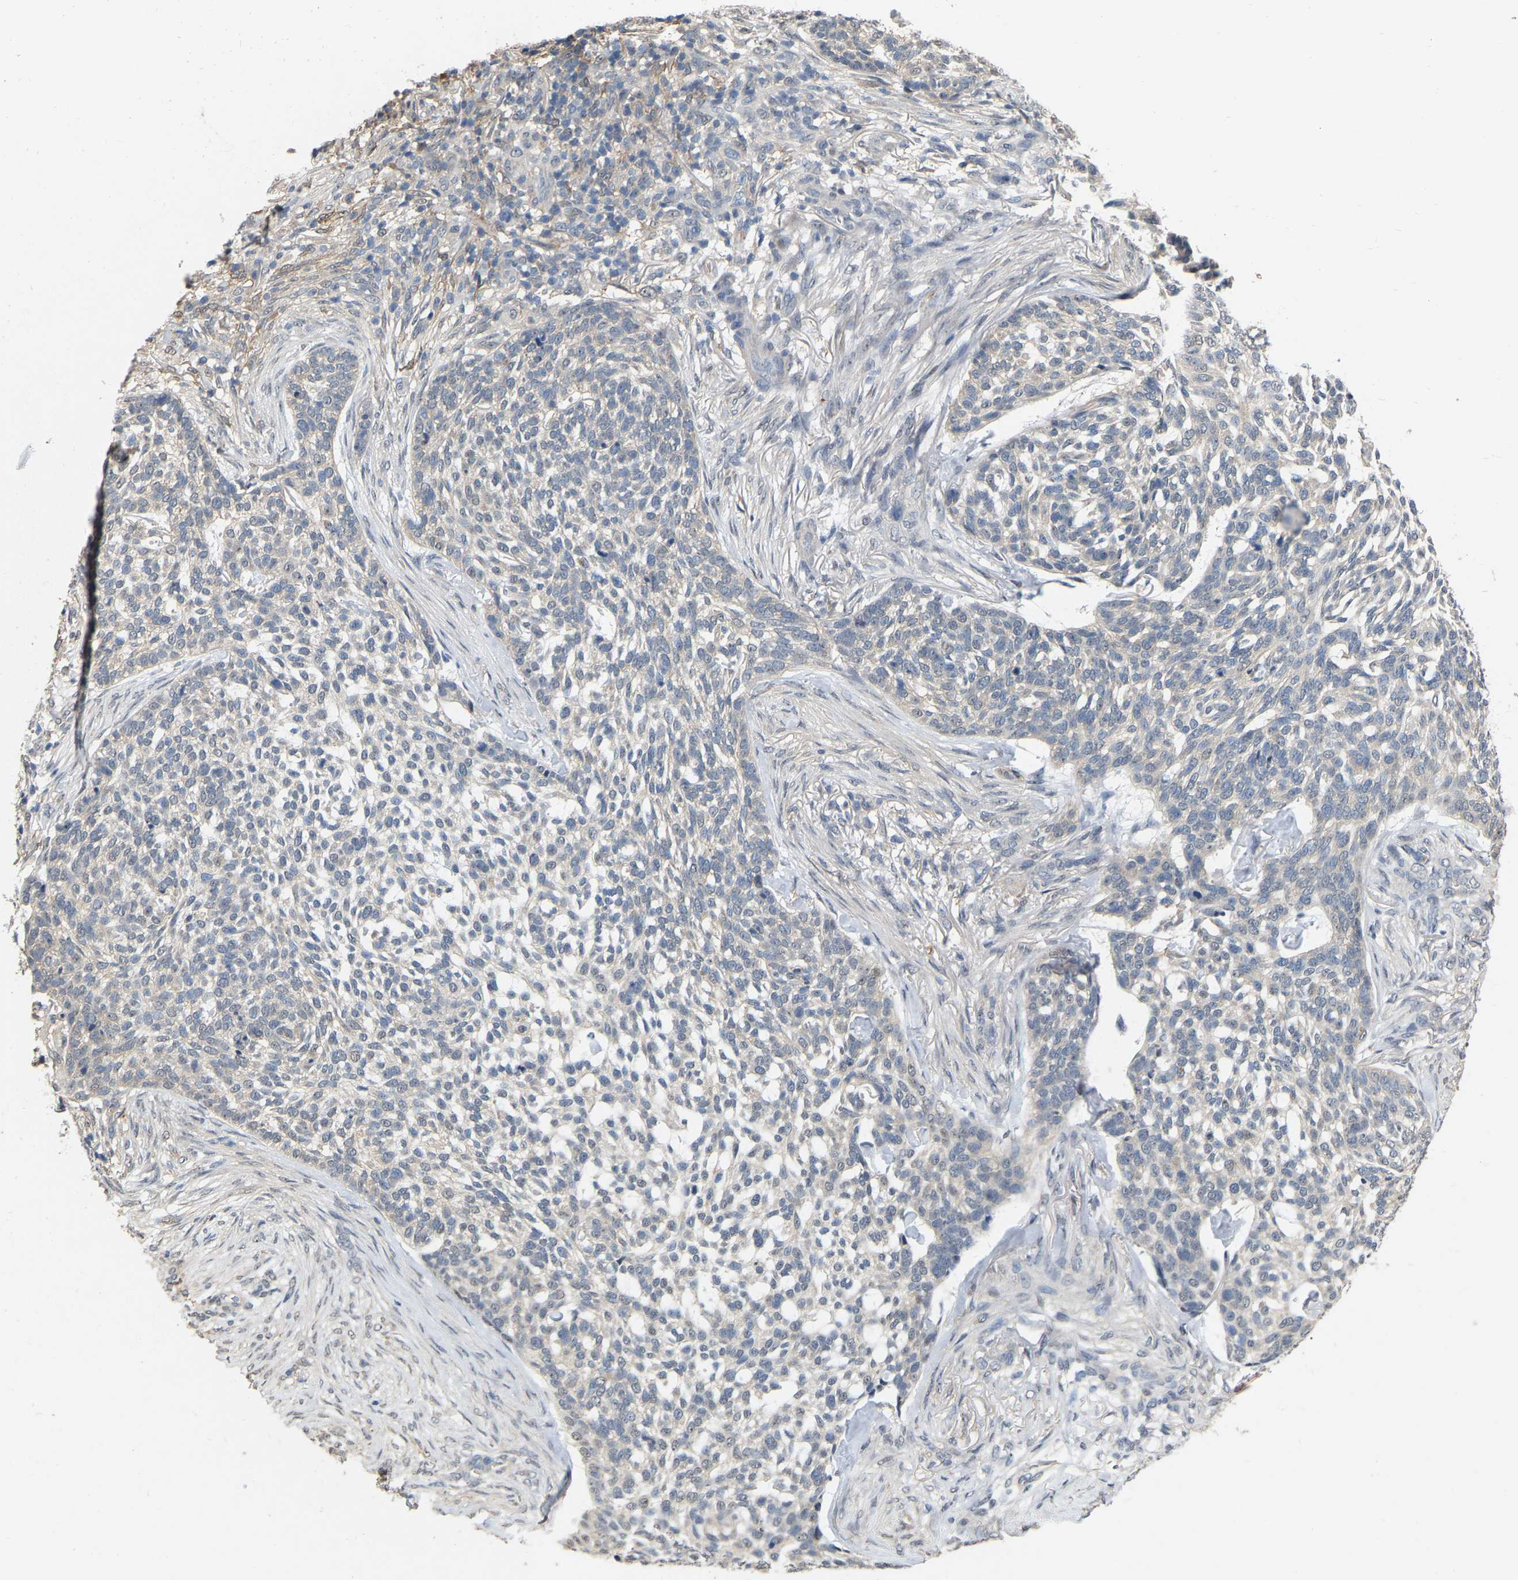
{"staining": {"intensity": "negative", "quantity": "none", "location": "none"}, "tissue": "skin cancer", "cell_type": "Tumor cells", "image_type": "cancer", "snomed": [{"axis": "morphology", "description": "Basal cell carcinoma"}, {"axis": "topography", "description": "Skin"}], "caption": "Protein analysis of skin cancer (basal cell carcinoma) displays no significant staining in tumor cells. (DAB (3,3'-diaminobenzidine) immunohistochemistry (IHC) visualized using brightfield microscopy, high magnification).", "gene": "RUVBL1", "patient": {"sex": "female", "age": 64}}